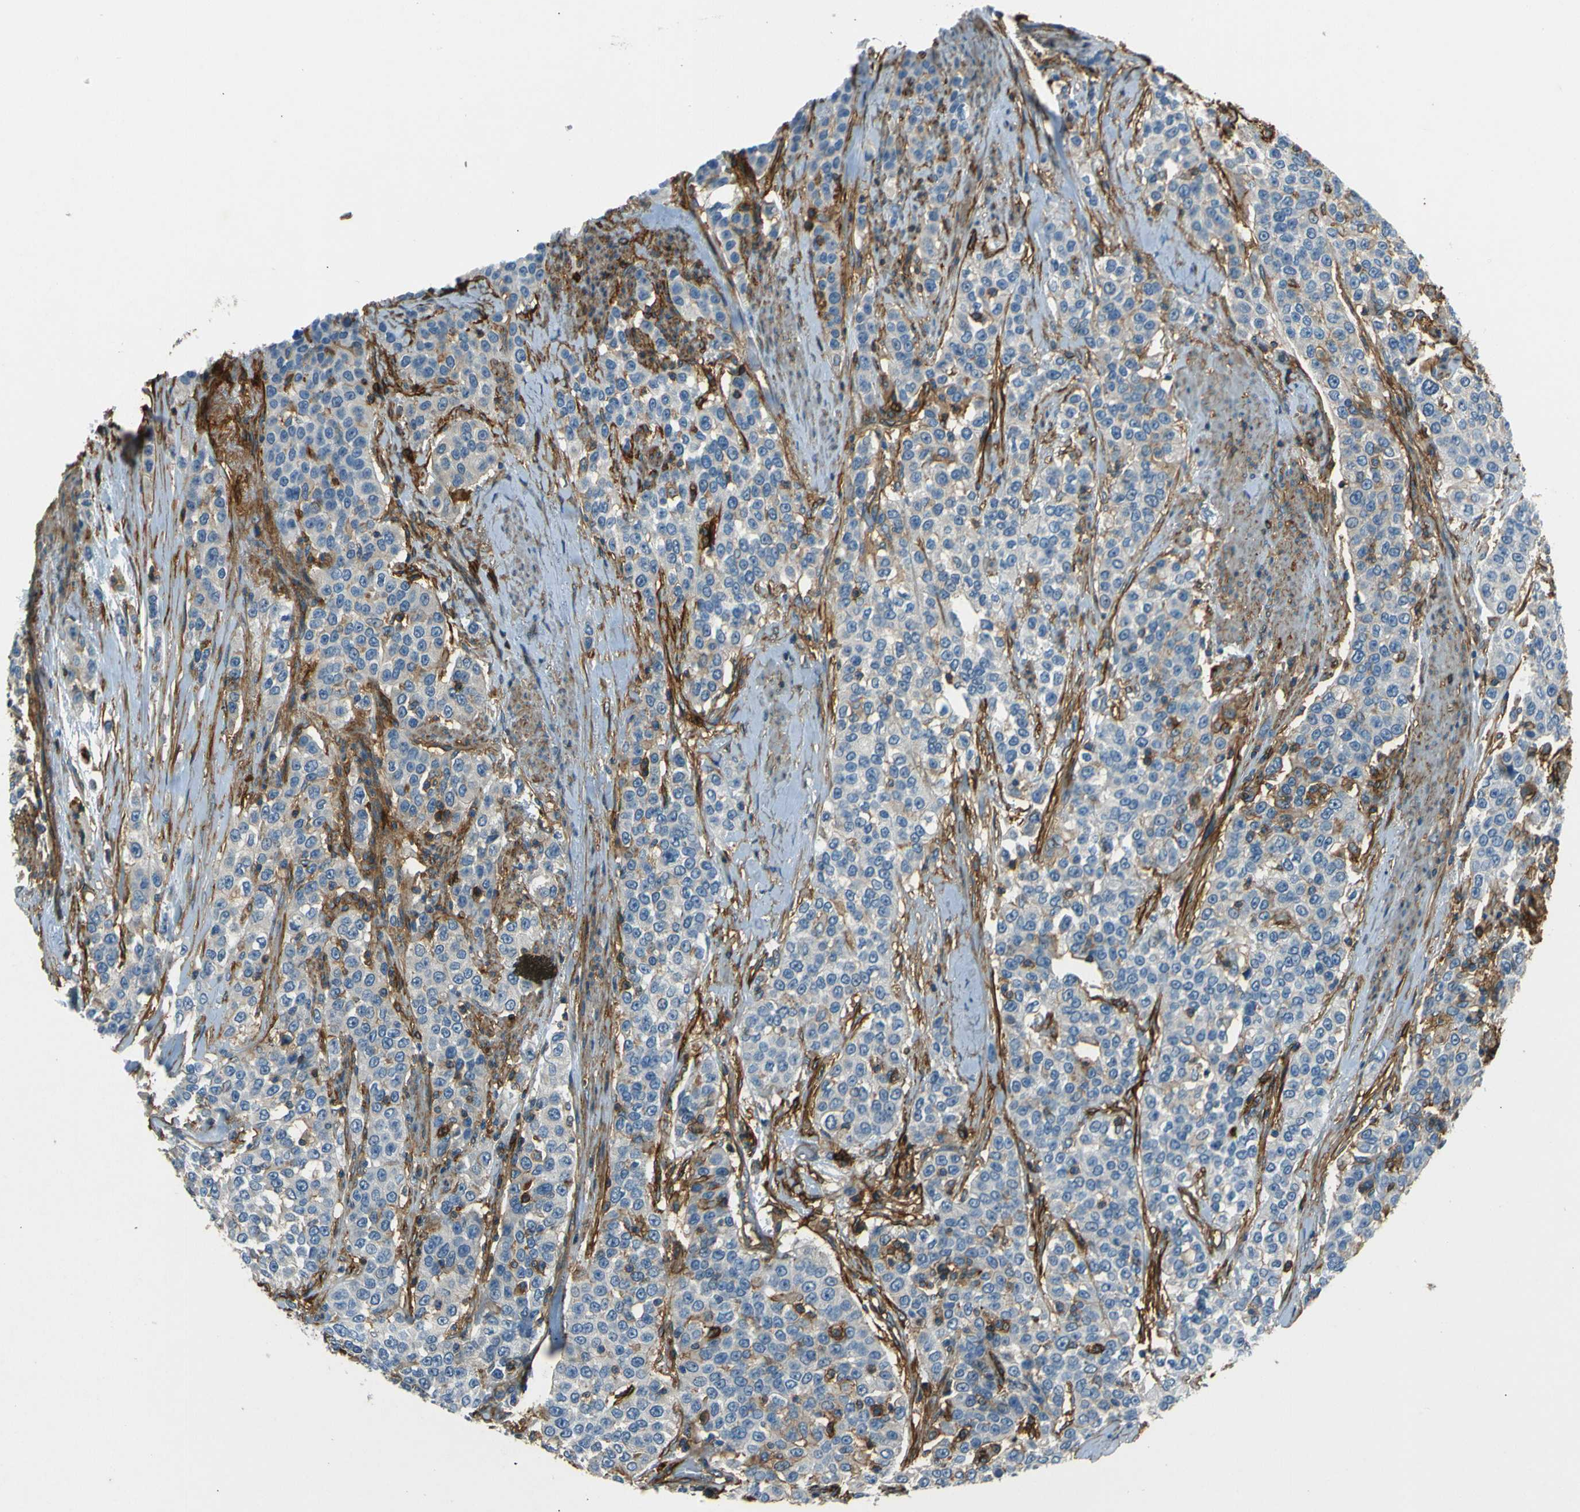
{"staining": {"intensity": "negative", "quantity": "none", "location": "none"}, "tissue": "urothelial cancer", "cell_type": "Tumor cells", "image_type": "cancer", "snomed": [{"axis": "morphology", "description": "Urothelial carcinoma, High grade"}, {"axis": "topography", "description": "Urinary bladder"}], "caption": "Photomicrograph shows no protein positivity in tumor cells of high-grade urothelial carcinoma tissue.", "gene": "ENTPD1", "patient": {"sex": "female", "age": 80}}